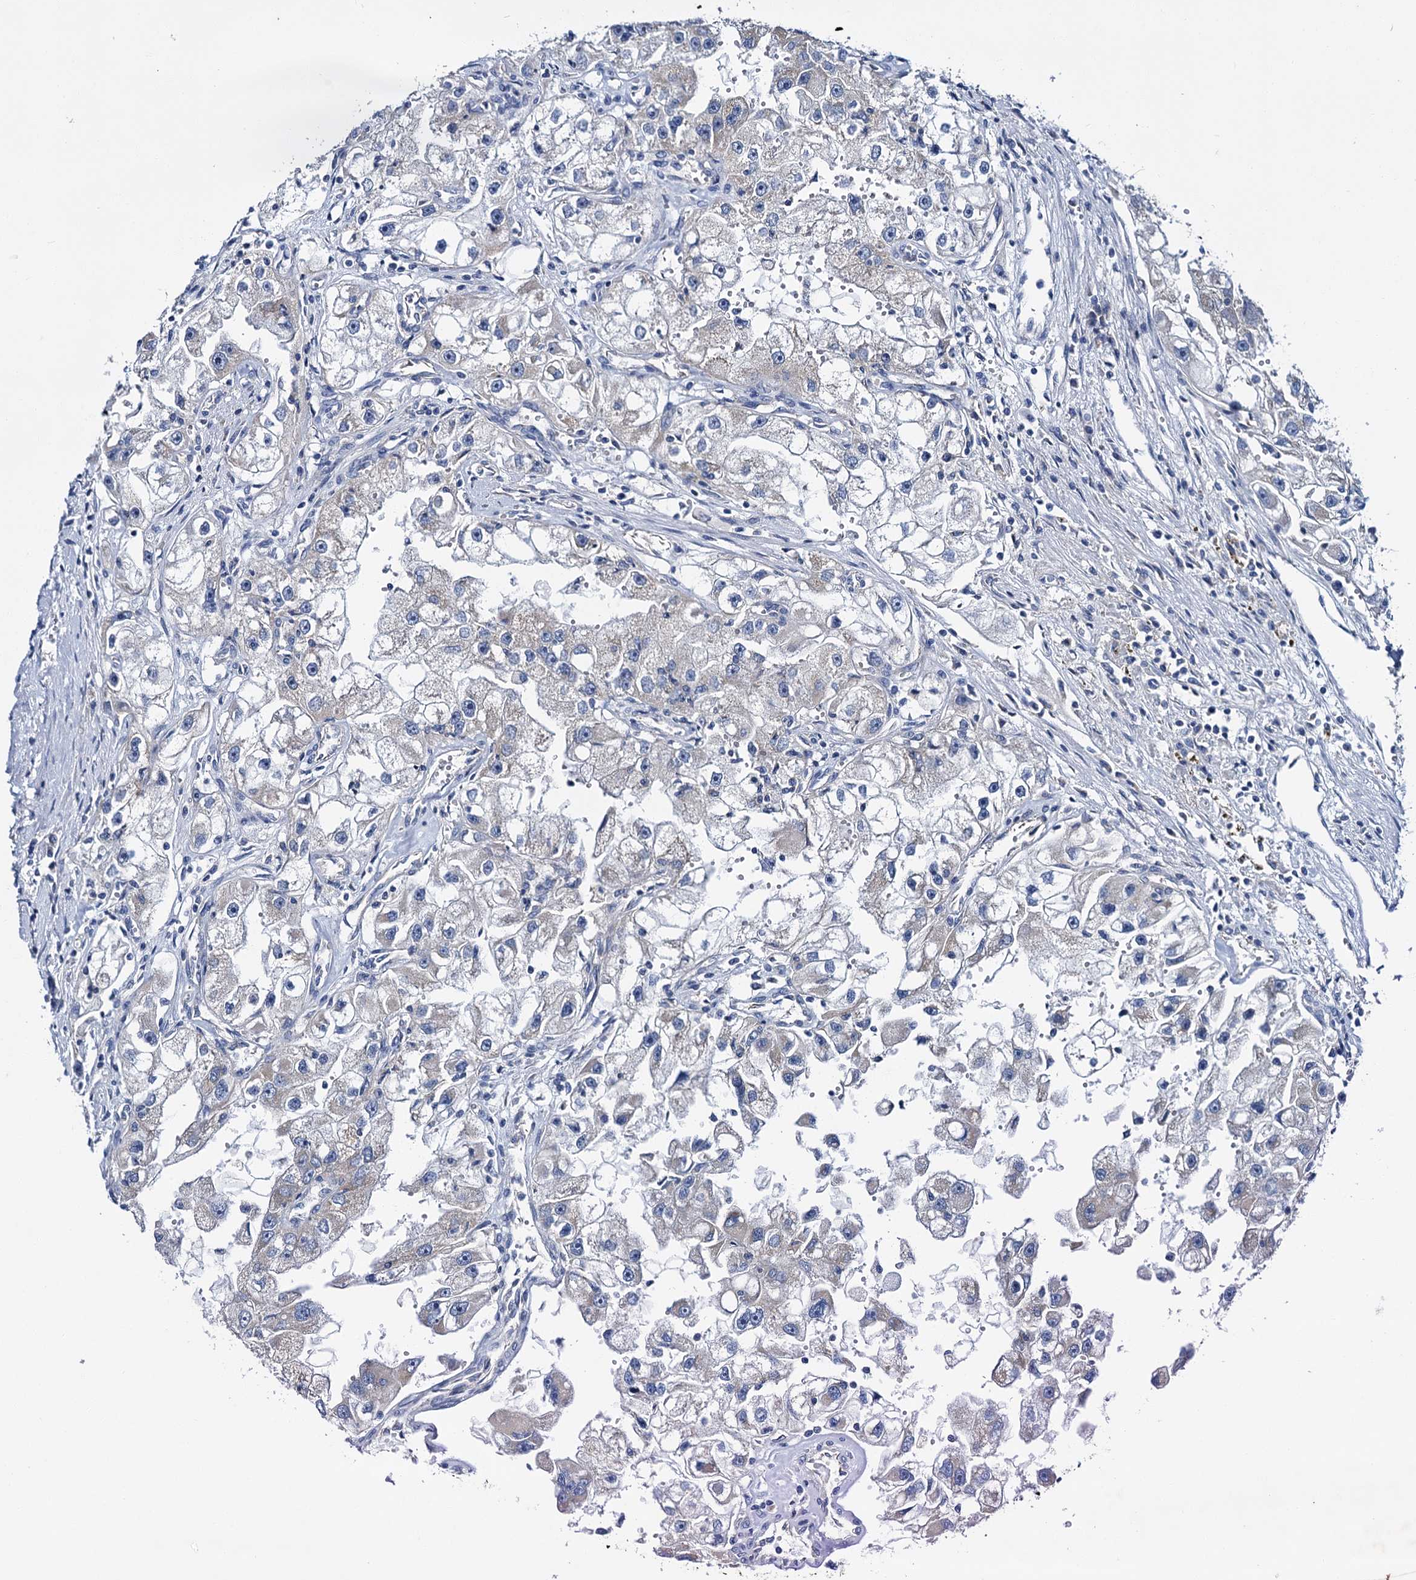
{"staining": {"intensity": "negative", "quantity": "none", "location": "none"}, "tissue": "renal cancer", "cell_type": "Tumor cells", "image_type": "cancer", "snomed": [{"axis": "morphology", "description": "Adenocarcinoma, NOS"}, {"axis": "topography", "description": "Kidney"}], "caption": "This photomicrograph is of renal cancer stained with immunohistochemistry to label a protein in brown with the nuclei are counter-stained blue. There is no expression in tumor cells.", "gene": "CEP295", "patient": {"sex": "male", "age": 63}}